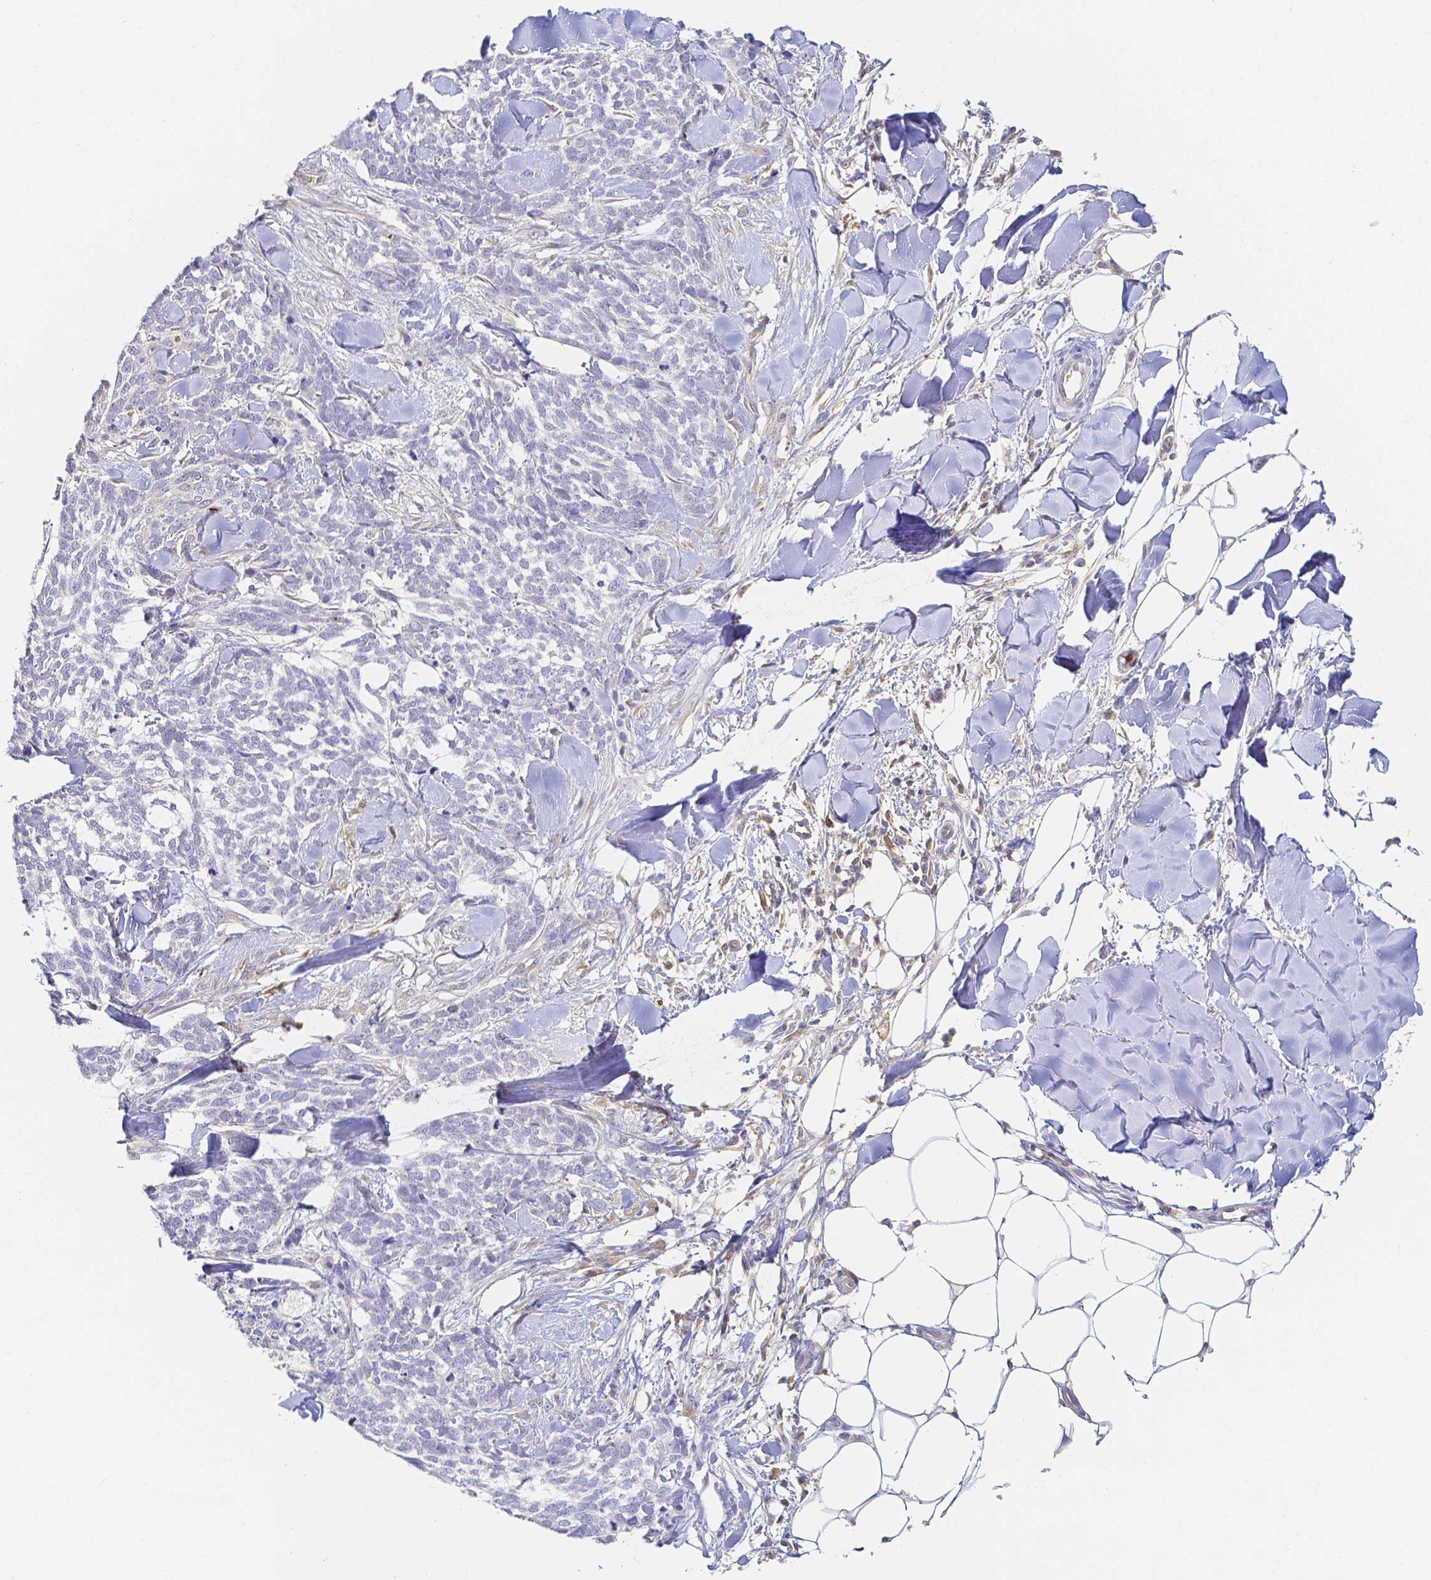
{"staining": {"intensity": "negative", "quantity": "none", "location": "none"}, "tissue": "skin cancer", "cell_type": "Tumor cells", "image_type": "cancer", "snomed": [{"axis": "morphology", "description": "Basal cell carcinoma"}, {"axis": "topography", "description": "Skin"}], "caption": "This is a micrograph of immunohistochemistry (IHC) staining of skin cancer (basal cell carcinoma), which shows no expression in tumor cells.", "gene": "KCNH1", "patient": {"sex": "female", "age": 59}}